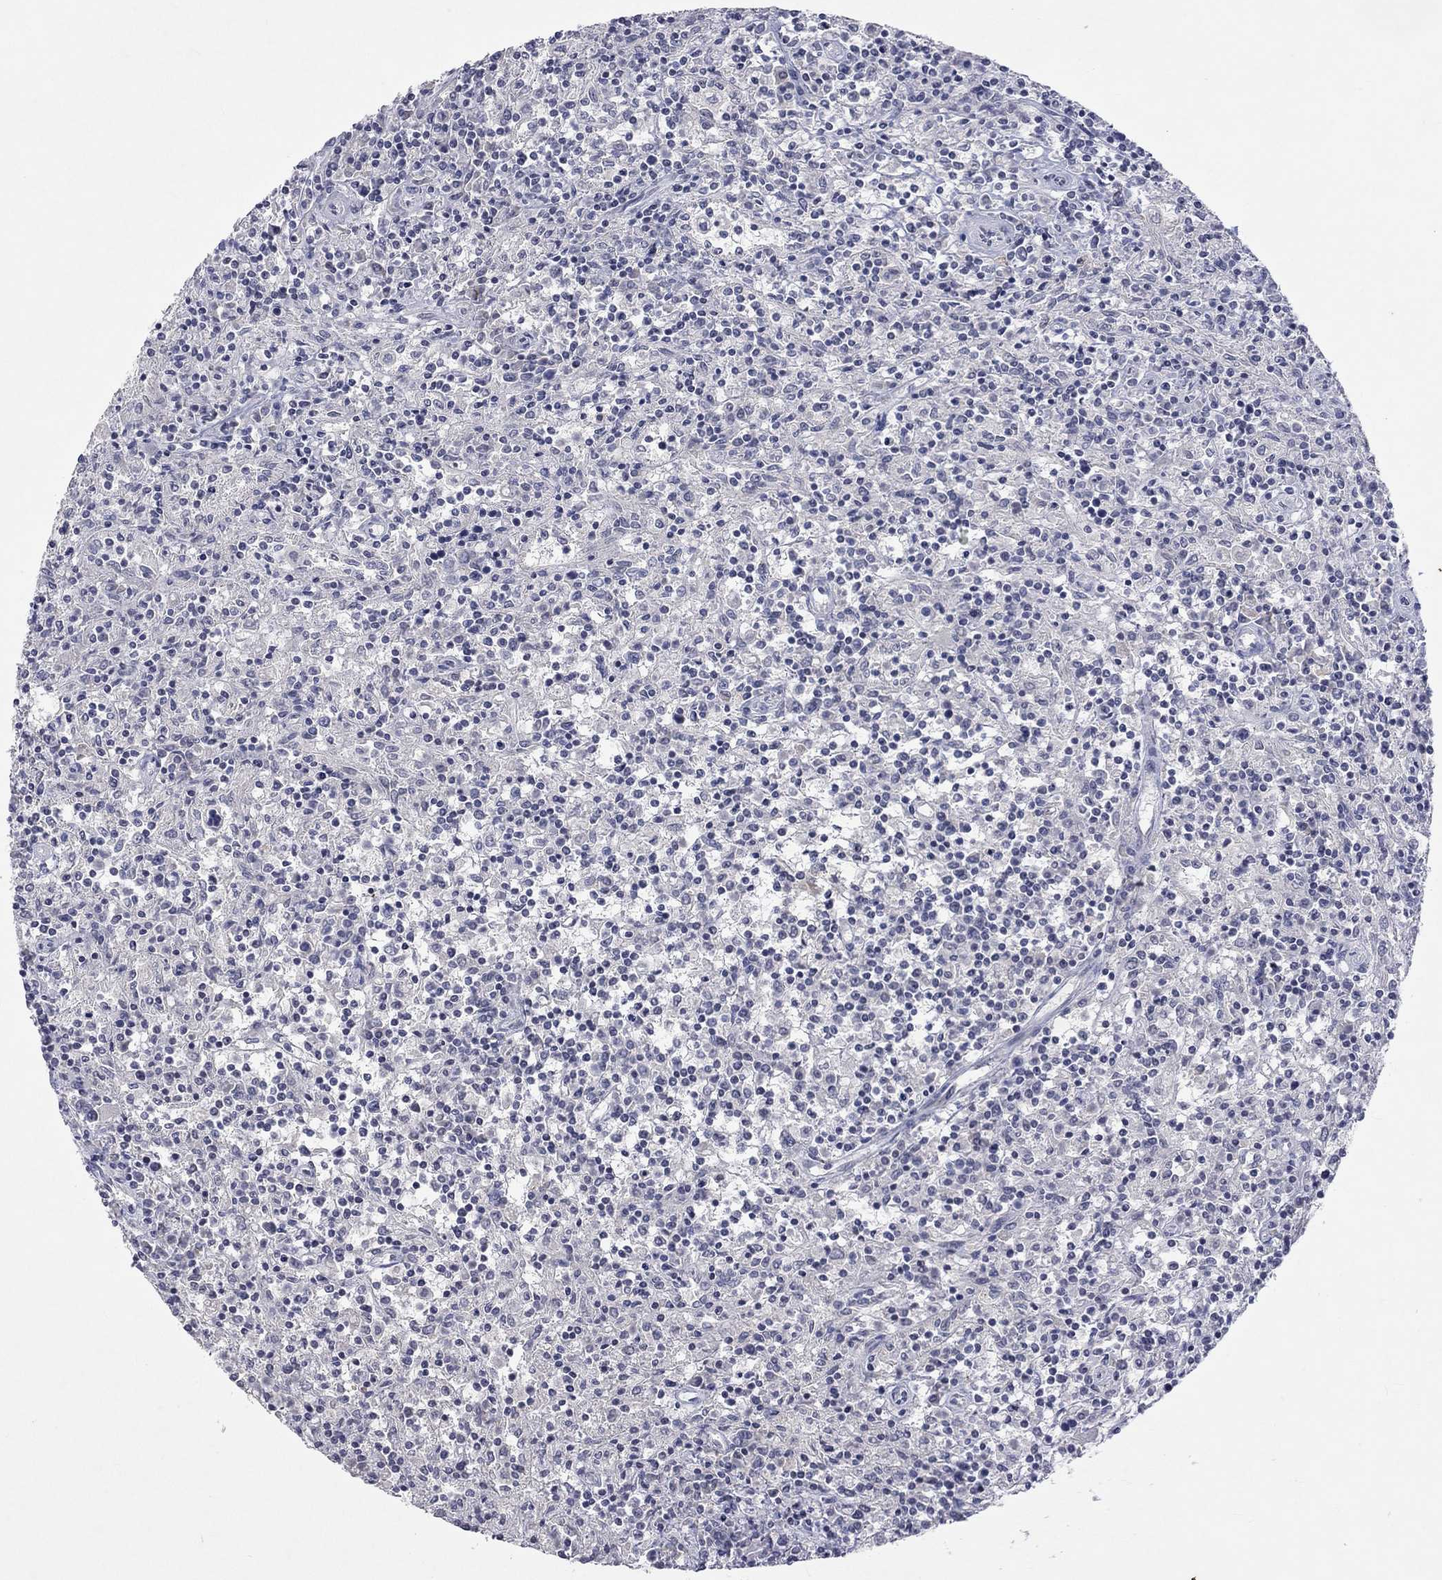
{"staining": {"intensity": "negative", "quantity": "none", "location": "none"}, "tissue": "lymphoma", "cell_type": "Tumor cells", "image_type": "cancer", "snomed": [{"axis": "morphology", "description": "Malignant lymphoma, non-Hodgkin's type, Low grade"}, {"axis": "topography", "description": "Spleen"}], "caption": "IHC of human lymphoma displays no positivity in tumor cells.", "gene": "TMEM143", "patient": {"sex": "male", "age": 62}}